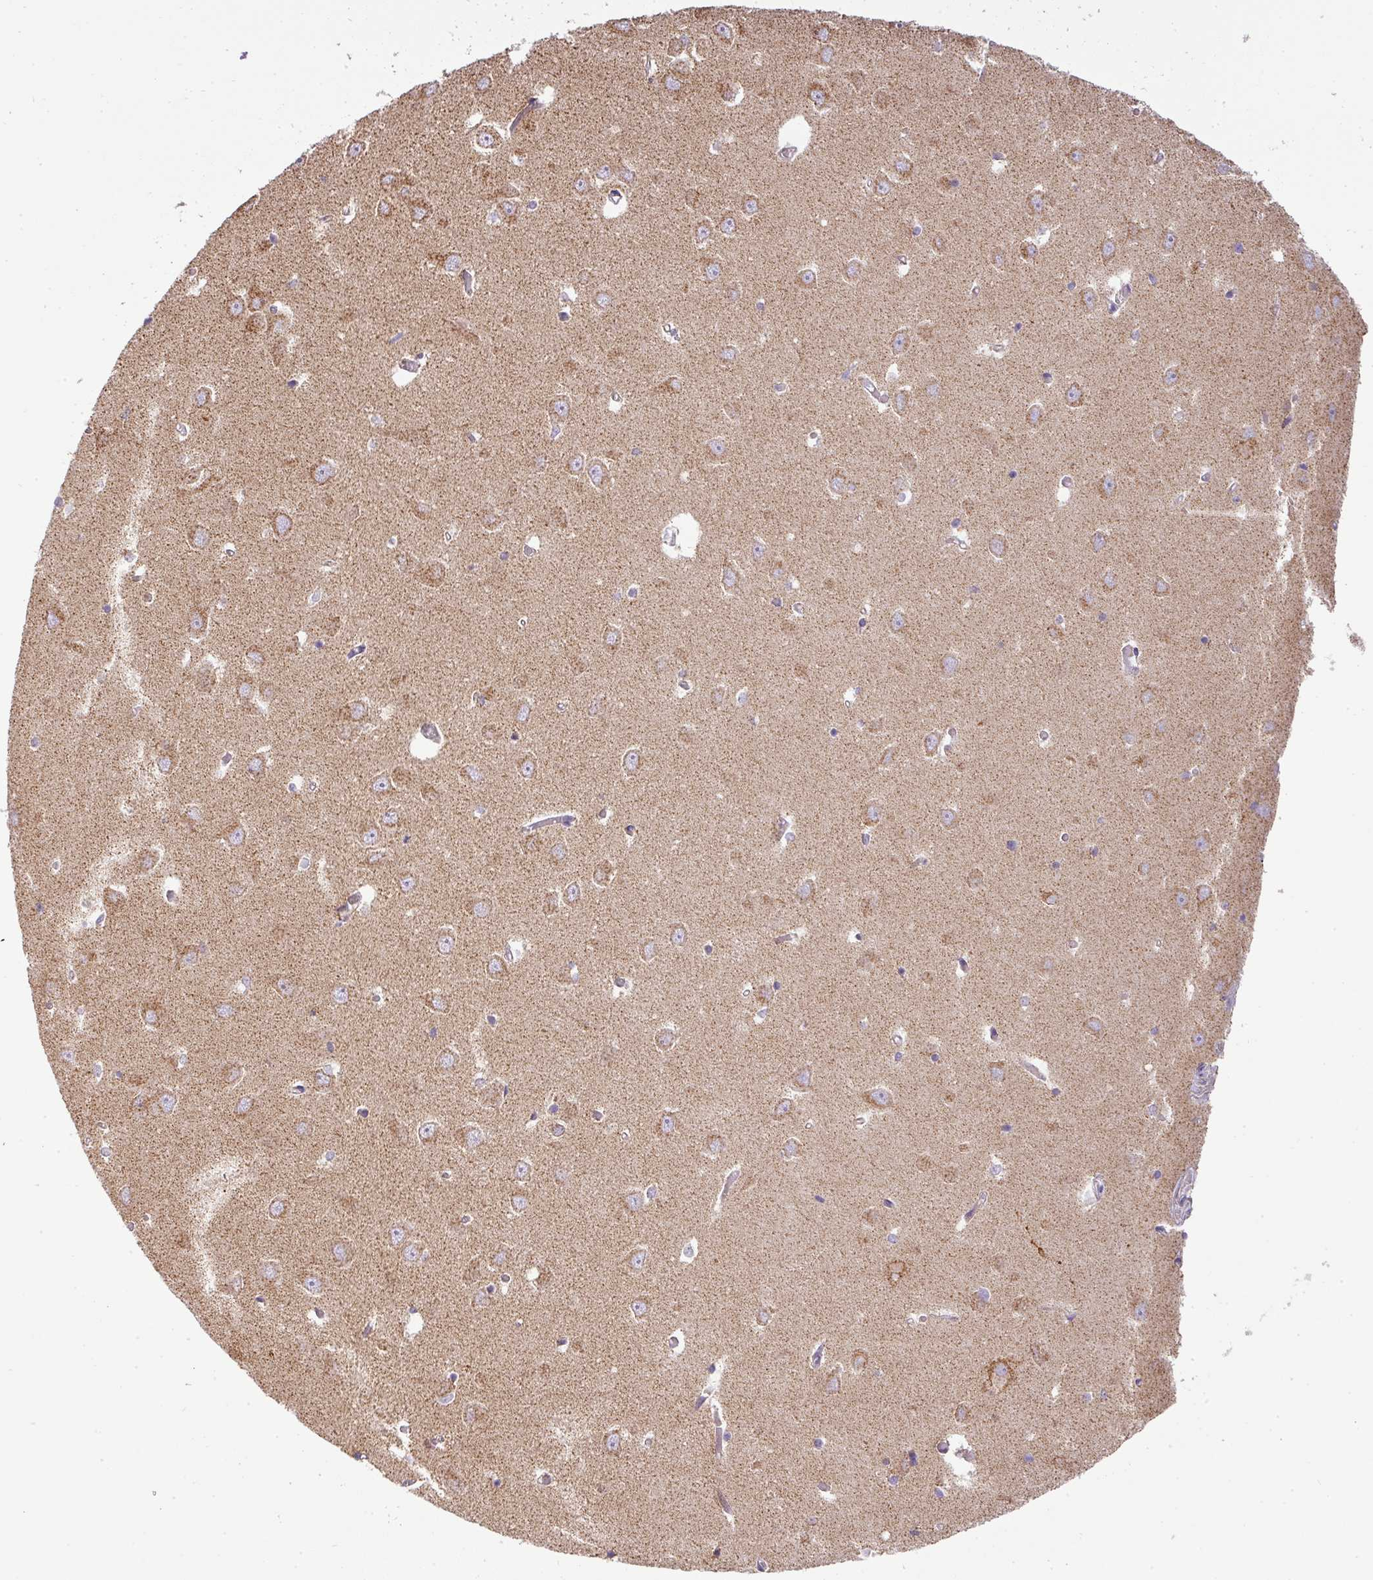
{"staining": {"intensity": "weak", "quantity": "<25%", "location": "cytoplasmic/membranous"}, "tissue": "hippocampus", "cell_type": "Glial cells", "image_type": "normal", "snomed": [{"axis": "morphology", "description": "Normal tissue, NOS"}, {"axis": "topography", "description": "Hippocampus"}], "caption": "Immunohistochemistry (IHC) histopathology image of normal hippocampus: human hippocampus stained with DAB (3,3'-diaminobenzidine) shows no significant protein staining in glial cells. (Immunohistochemistry (IHC), brightfield microscopy, high magnification).", "gene": "ZNF211", "patient": {"sex": "male", "age": 70}}